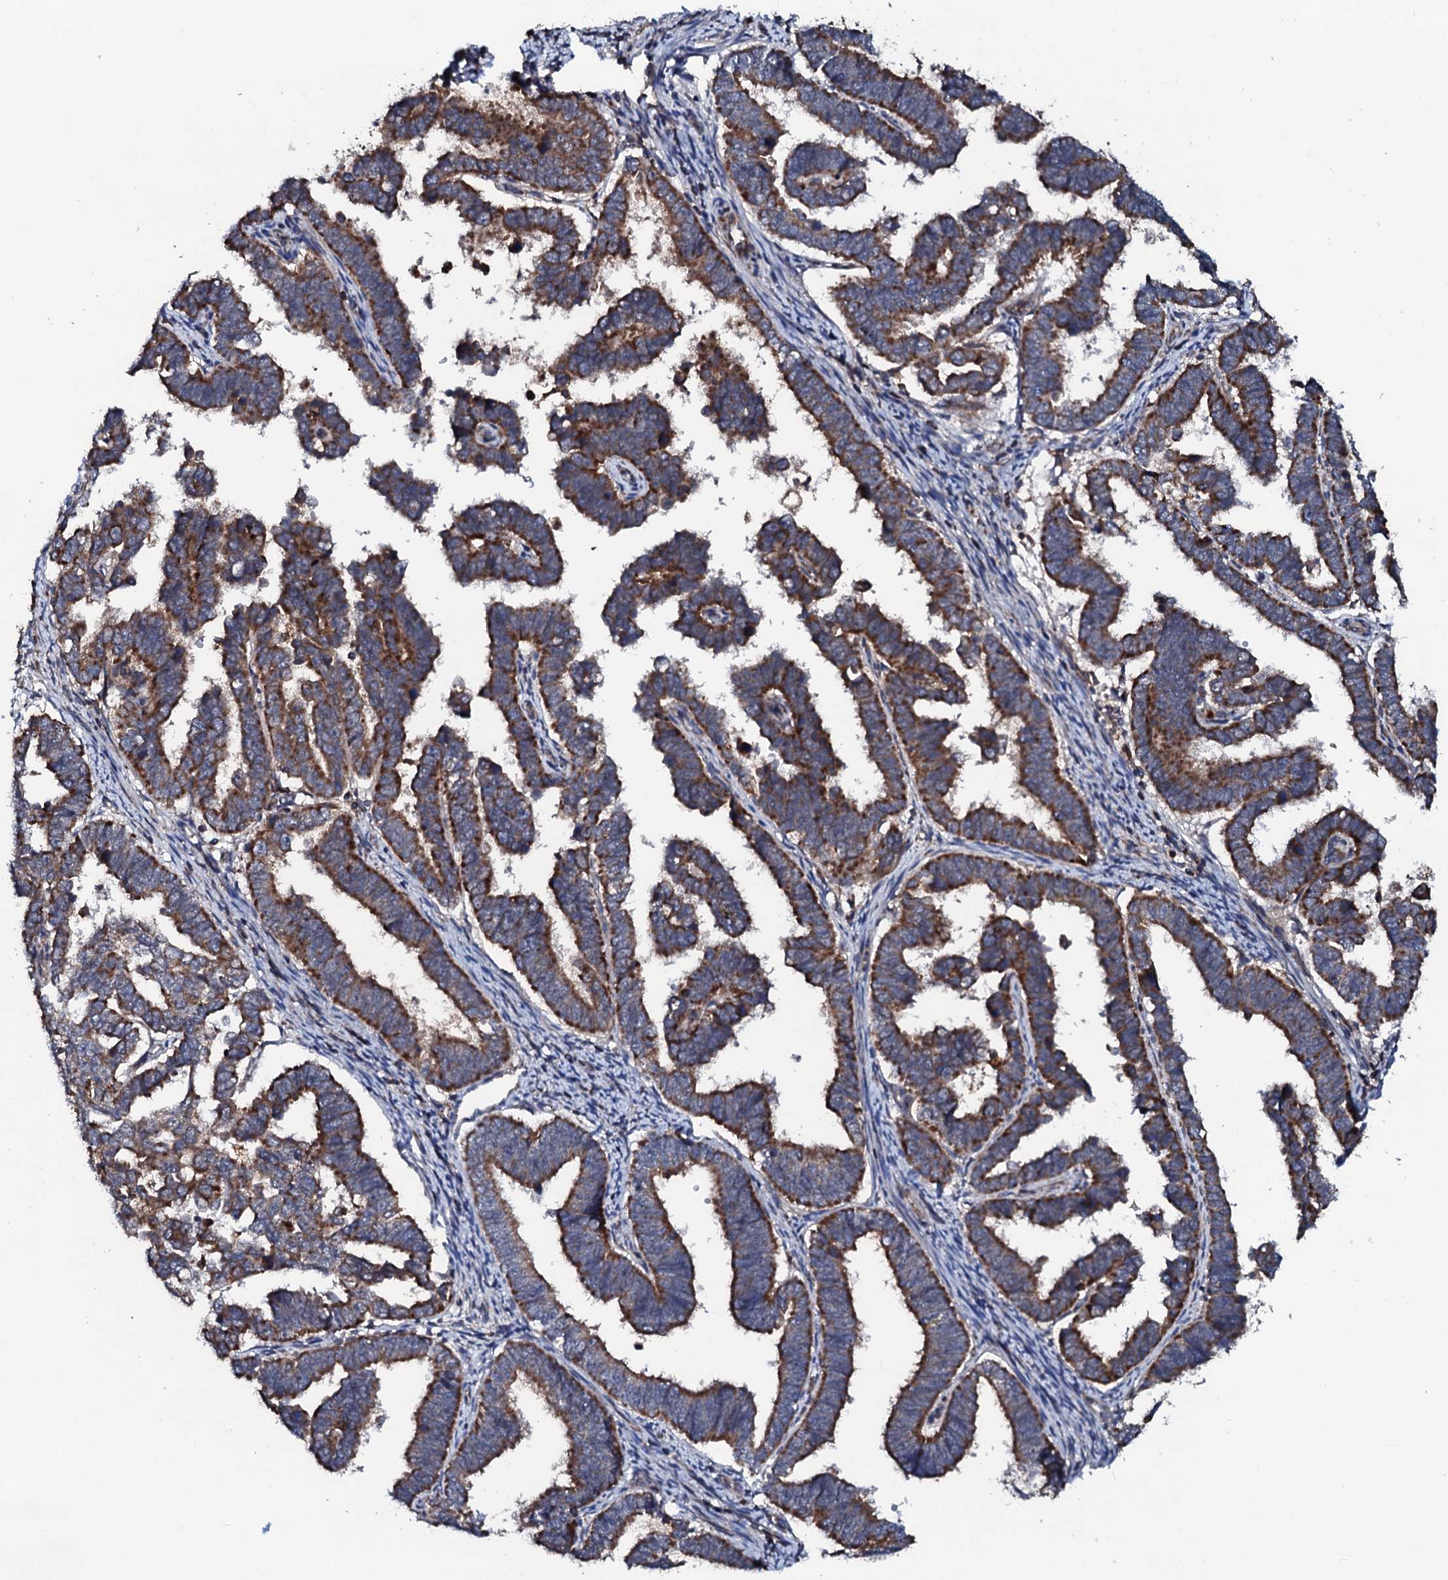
{"staining": {"intensity": "strong", "quantity": ">75%", "location": "cytoplasmic/membranous"}, "tissue": "endometrial cancer", "cell_type": "Tumor cells", "image_type": "cancer", "snomed": [{"axis": "morphology", "description": "Adenocarcinoma, NOS"}, {"axis": "topography", "description": "Endometrium"}], "caption": "Endometrial cancer was stained to show a protein in brown. There is high levels of strong cytoplasmic/membranous staining in approximately >75% of tumor cells.", "gene": "SDHAF2", "patient": {"sex": "female", "age": 75}}